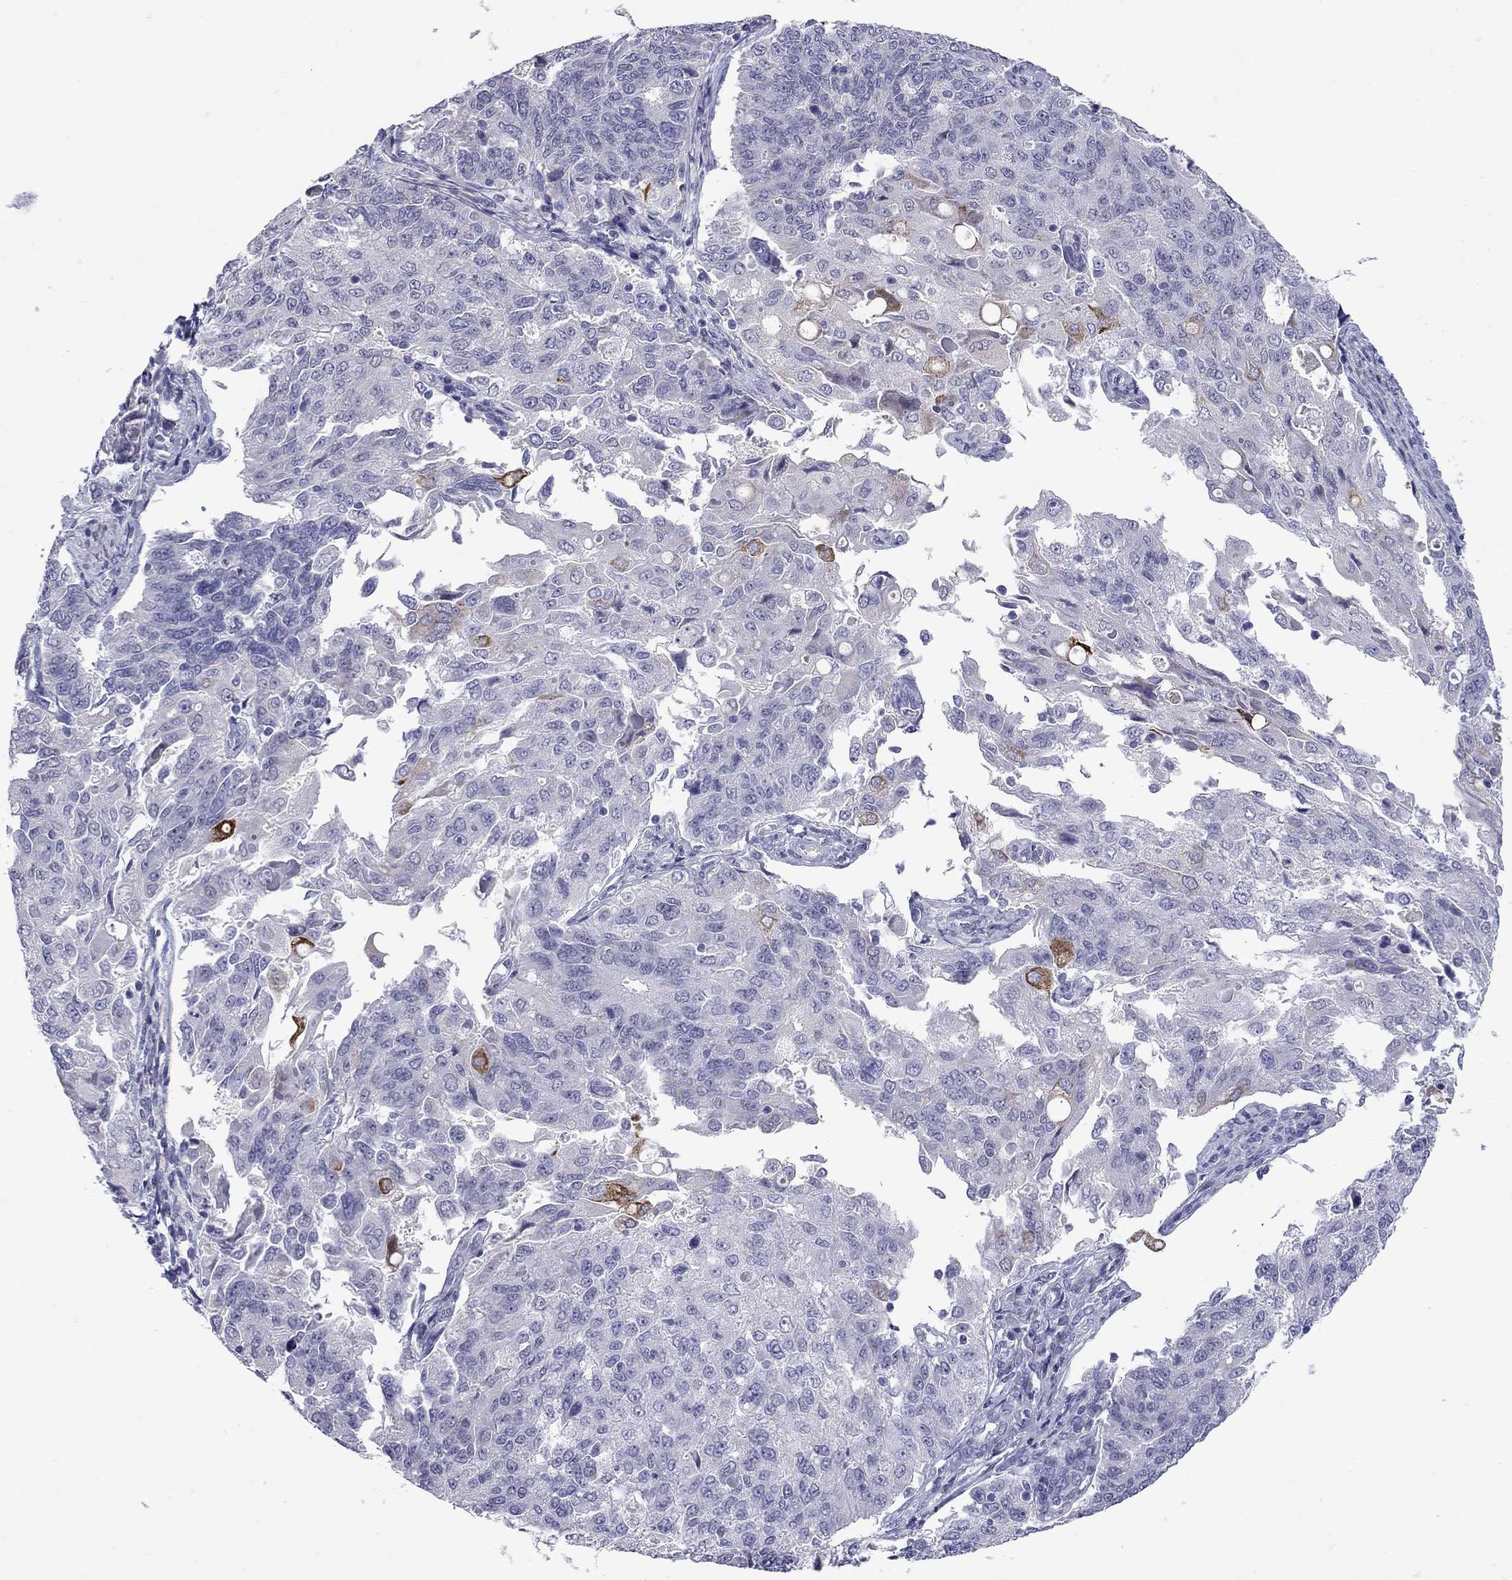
{"staining": {"intensity": "negative", "quantity": "none", "location": "none"}, "tissue": "endometrial cancer", "cell_type": "Tumor cells", "image_type": "cancer", "snomed": [{"axis": "morphology", "description": "Adenocarcinoma, NOS"}, {"axis": "topography", "description": "Endometrium"}], "caption": "Tumor cells are negative for protein expression in human endometrial cancer. (DAB (3,3'-diaminobenzidine) IHC, high magnification).", "gene": "C8orf88", "patient": {"sex": "female", "age": 43}}